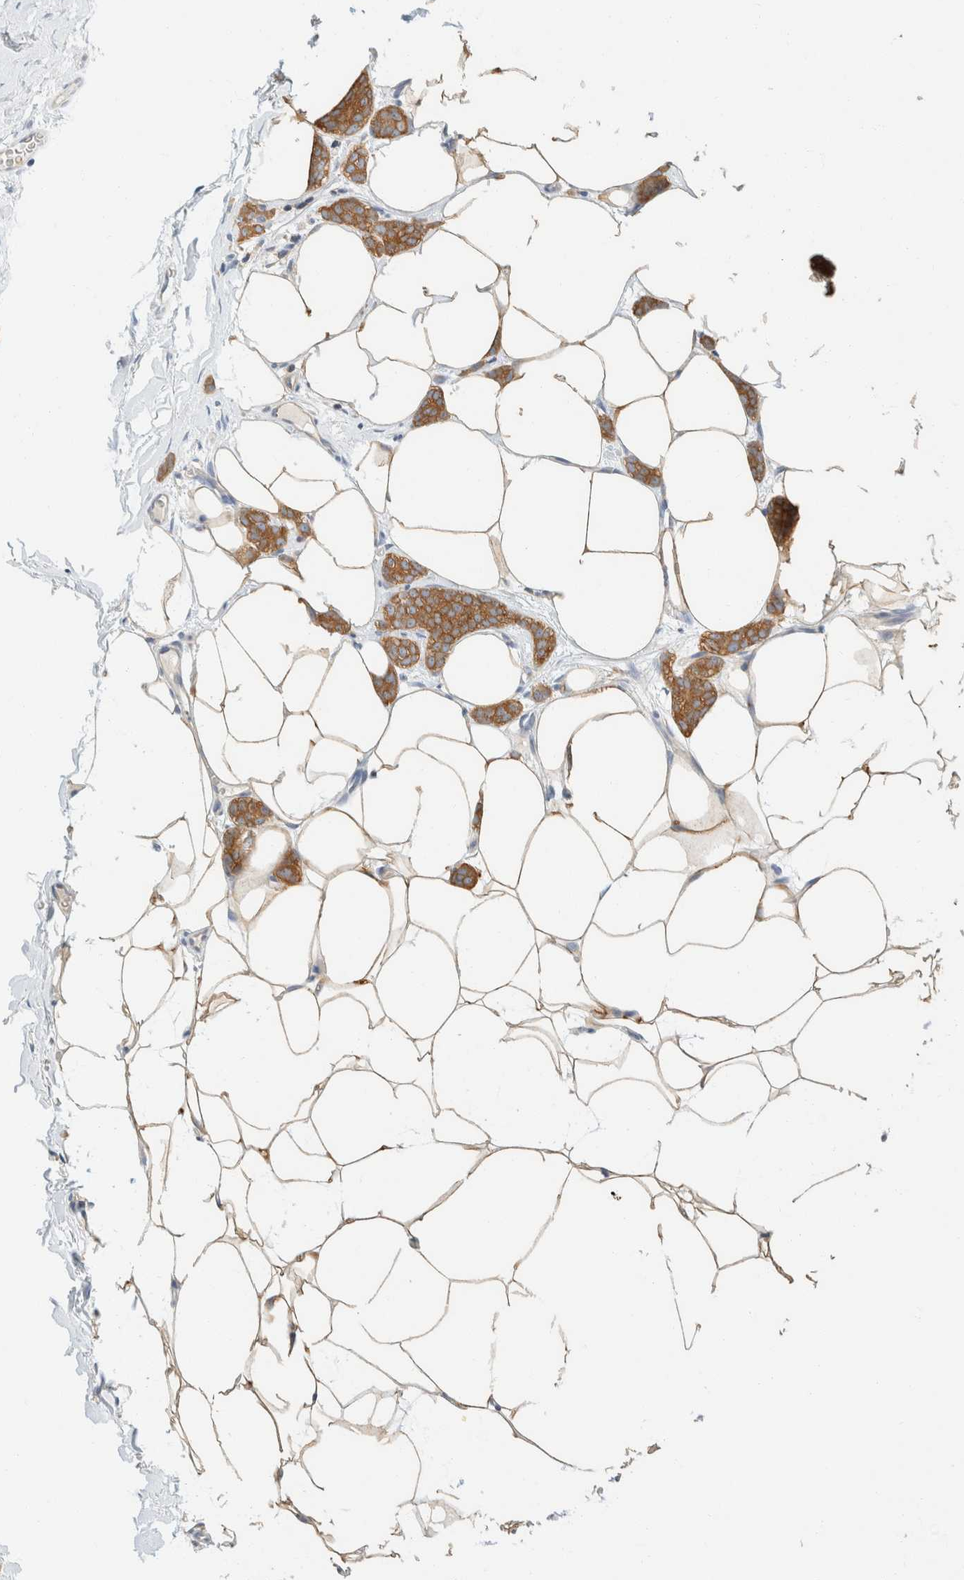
{"staining": {"intensity": "moderate", "quantity": ">75%", "location": "cytoplasmic/membranous"}, "tissue": "breast cancer", "cell_type": "Tumor cells", "image_type": "cancer", "snomed": [{"axis": "morphology", "description": "Lobular carcinoma"}, {"axis": "topography", "description": "Skin"}, {"axis": "topography", "description": "Breast"}], "caption": "Human breast lobular carcinoma stained for a protein (brown) exhibits moderate cytoplasmic/membranous positive positivity in approximately >75% of tumor cells.", "gene": "SH3GLB2", "patient": {"sex": "female", "age": 46}}